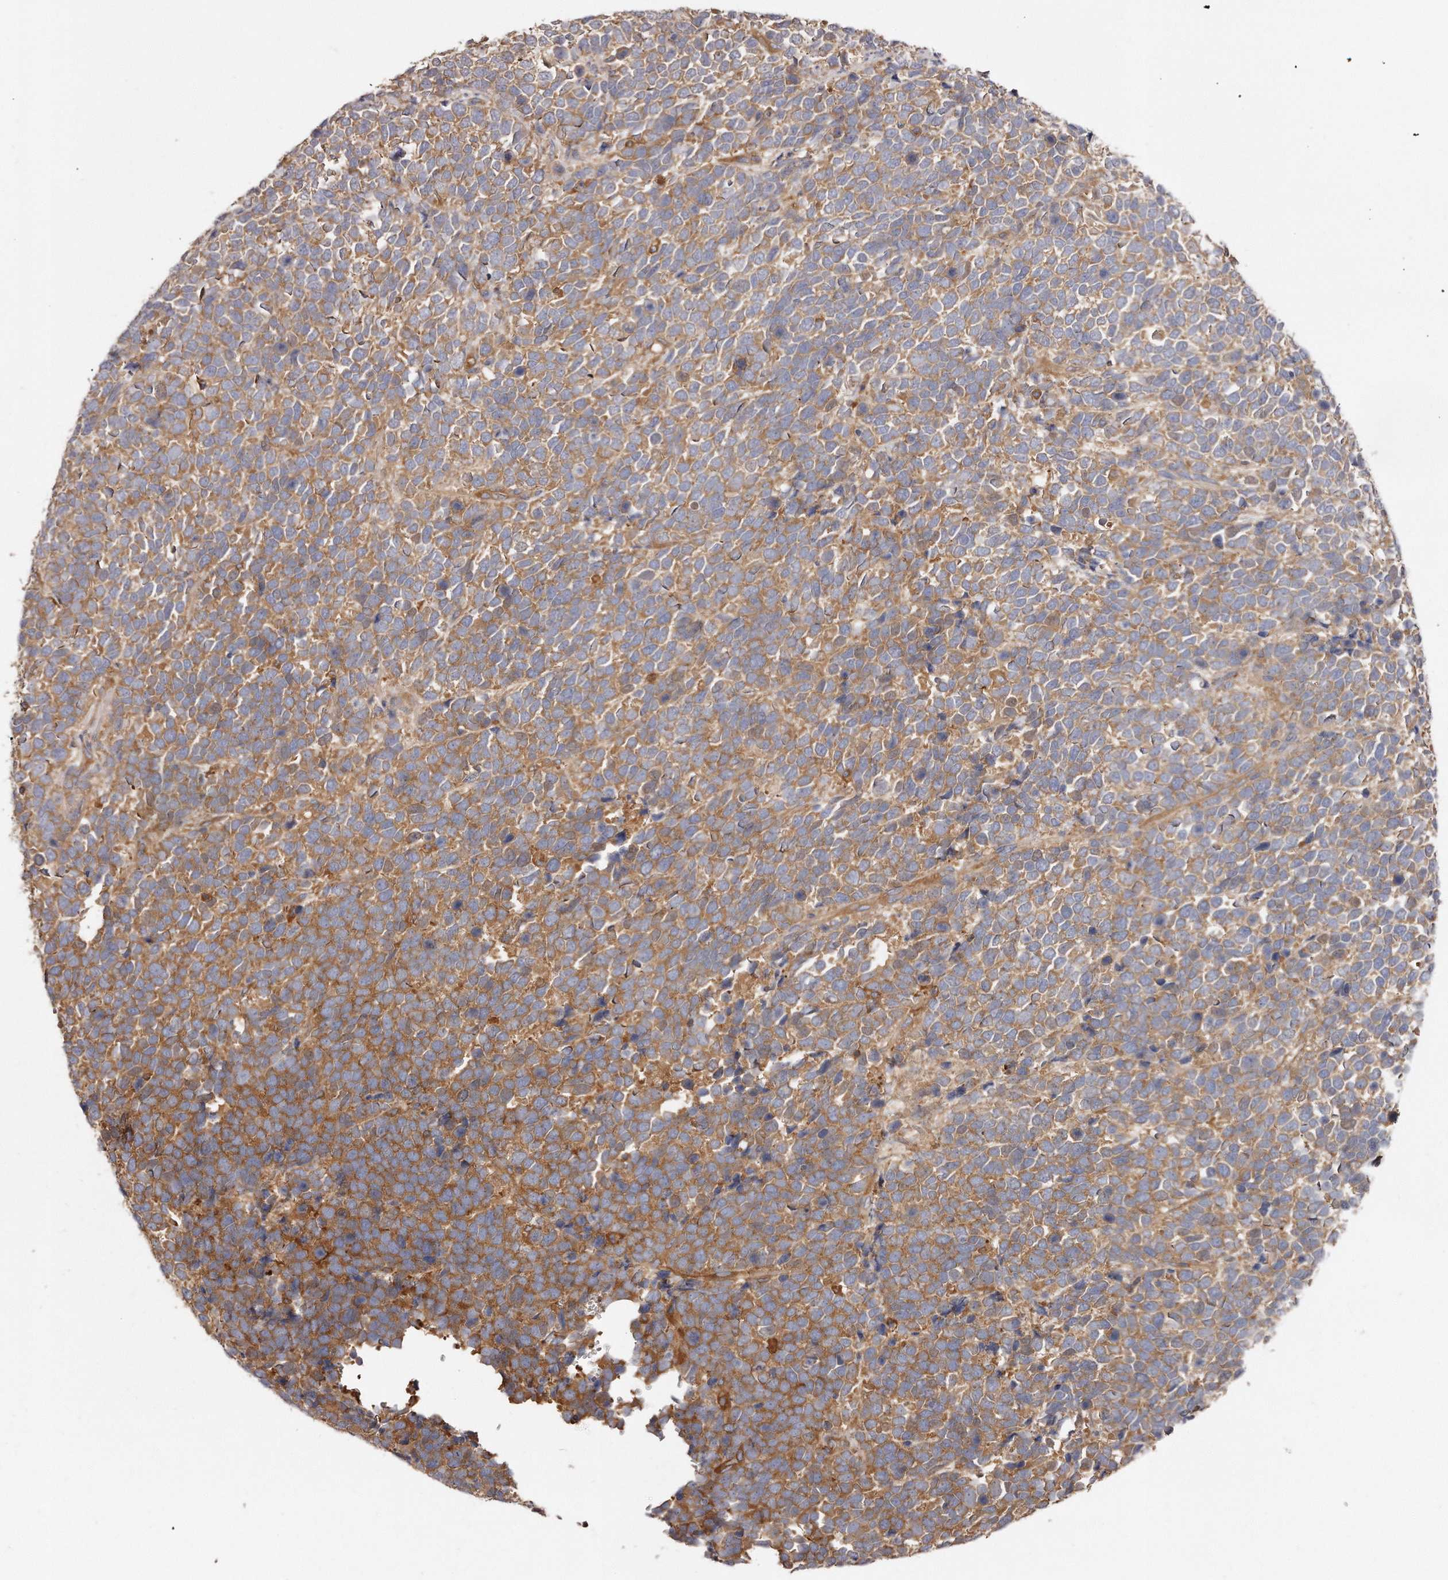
{"staining": {"intensity": "moderate", "quantity": "25%-75%", "location": "cytoplasmic/membranous"}, "tissue": "urothelial cancer", "cell_type": "Tumor cells", "image_type": "cancer", "snomed": [{"axis": "morphology", "description": "Urothelial carcinoma, High grade"}, {"axis": "topography", "description": "Urinary bladder"}], "caption": "Protein staining reveals moderate cytoplasmic/membranous positivity in about 25%-75% of tumor cells in urothelial cancer.", "gene": "CAP1", "patient": {"sex": "female", "age": 82}}